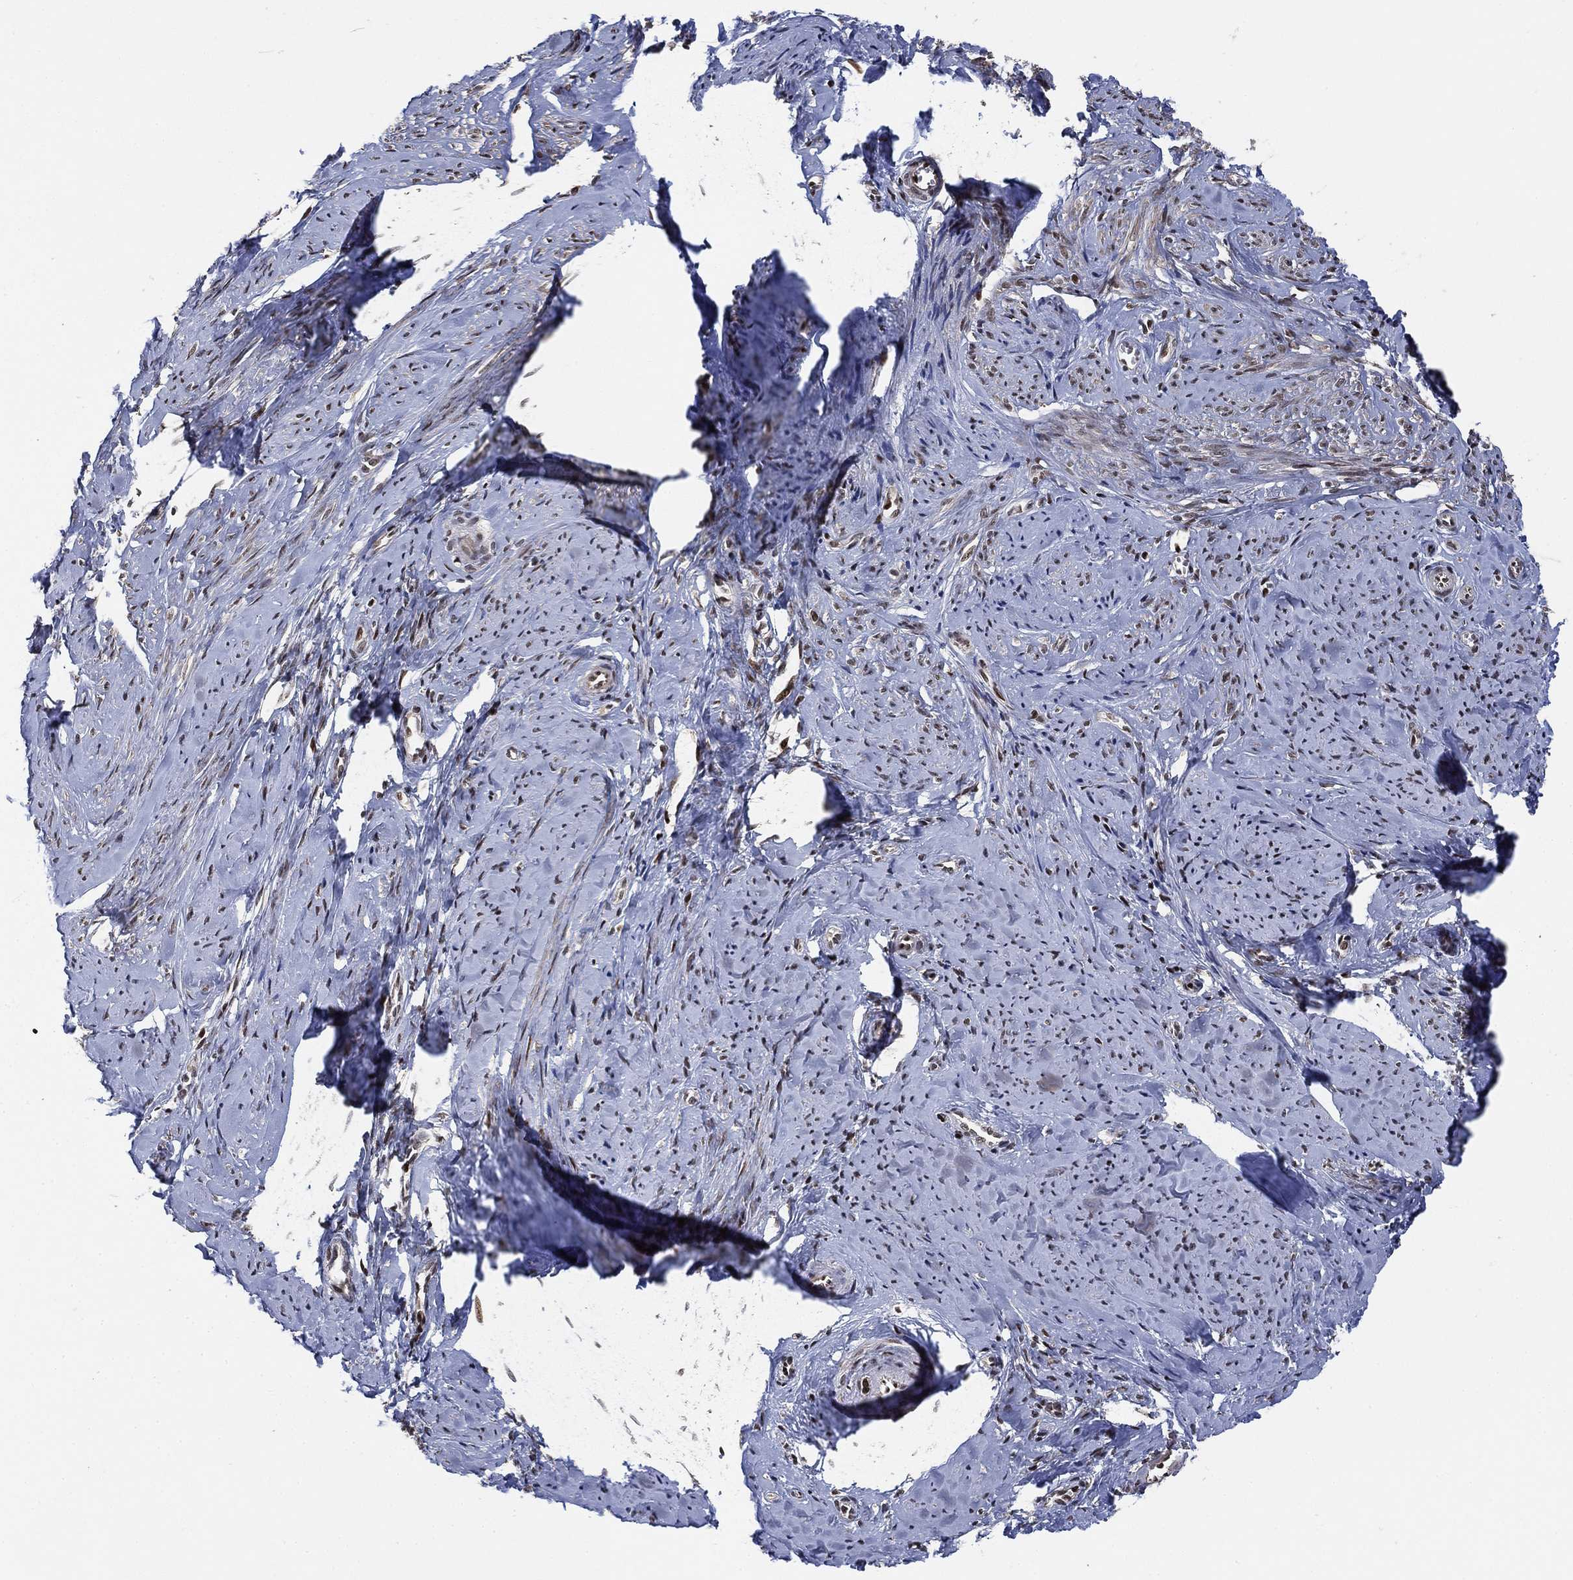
{"staining": {"intensity": "weak", "quantity": "<25%", "location": "cytoplasmic/membranous"}, "tissue": "smooth muscle", "cell_type": "Smooth muscle cells", "image_type": "normal", "snomed": [{"axis": "morphology", "description": "Normal tissue, NOS"}, {"axis": "topography", "description": "Smooth muscle"}], "caption": "The photomicrograph demonstrates no staining of smooth muscle cells in unremarkable smooth muscle. (DAB (3,3'-diaminobenzidine) immunohistochemistry (IHC) visualized using brightfield microscopy, high magnification).", "gene": "ZSCAN30", "patient": {"sex": "female", "age": 48}}